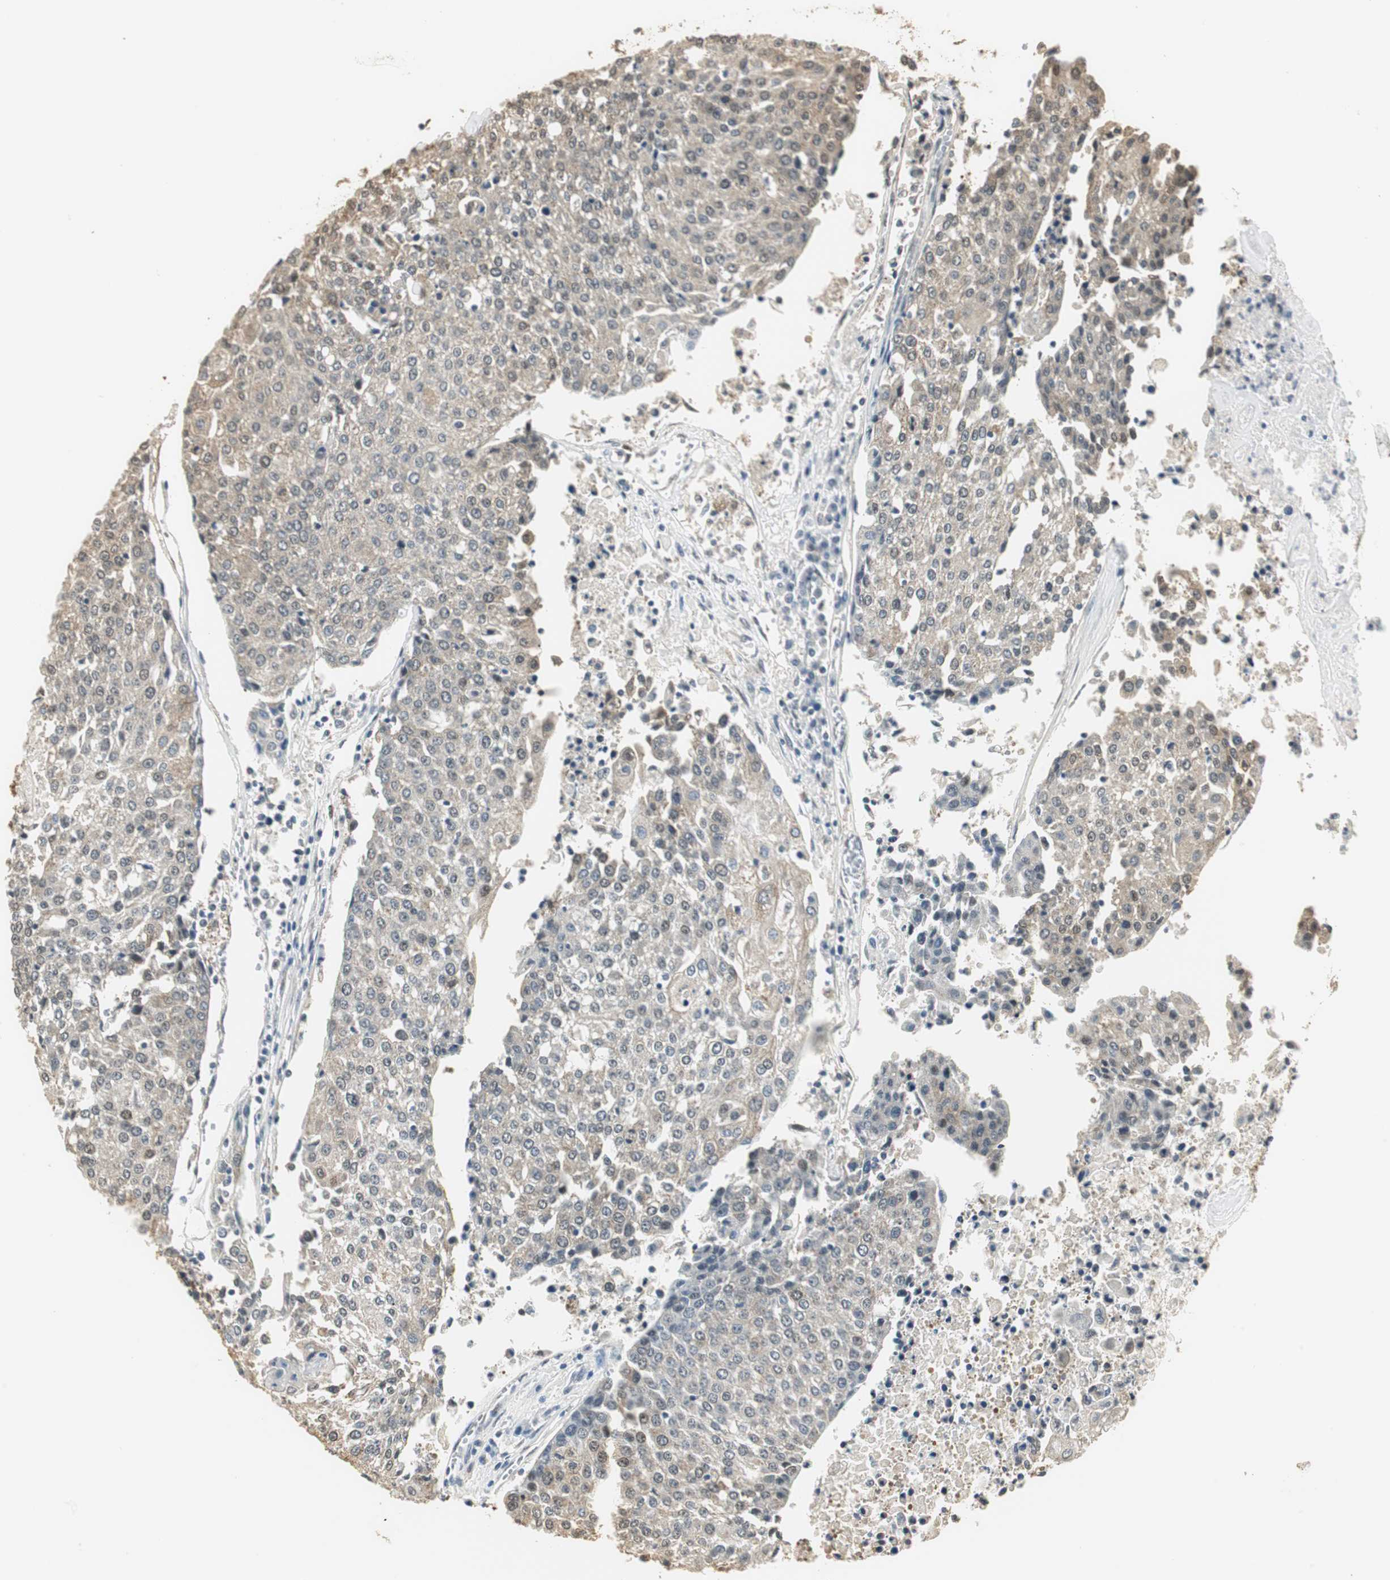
{"staining": {"intensity": "weak", "quantity": ">75%", "location": "cytoplasmic/membranous"}, "tissue": "urothelial cancer", "cell_type": "Tumor cells", "image_type": "cancer", "snomed": [{"axis": "morphology", "description": "Urothelial carcinoma, High grade"}, {"axis": "topography", "description": "Urinary bladder"}], "caption": "Immunohistochemical staining of human urothelial carcinoma (high-grade) displays low levels of weak cytoplasmic/membranous staining in about >75% of tumor cells.", "gene": "CCT5", "patient": {"sex": "female", "age": 85}}